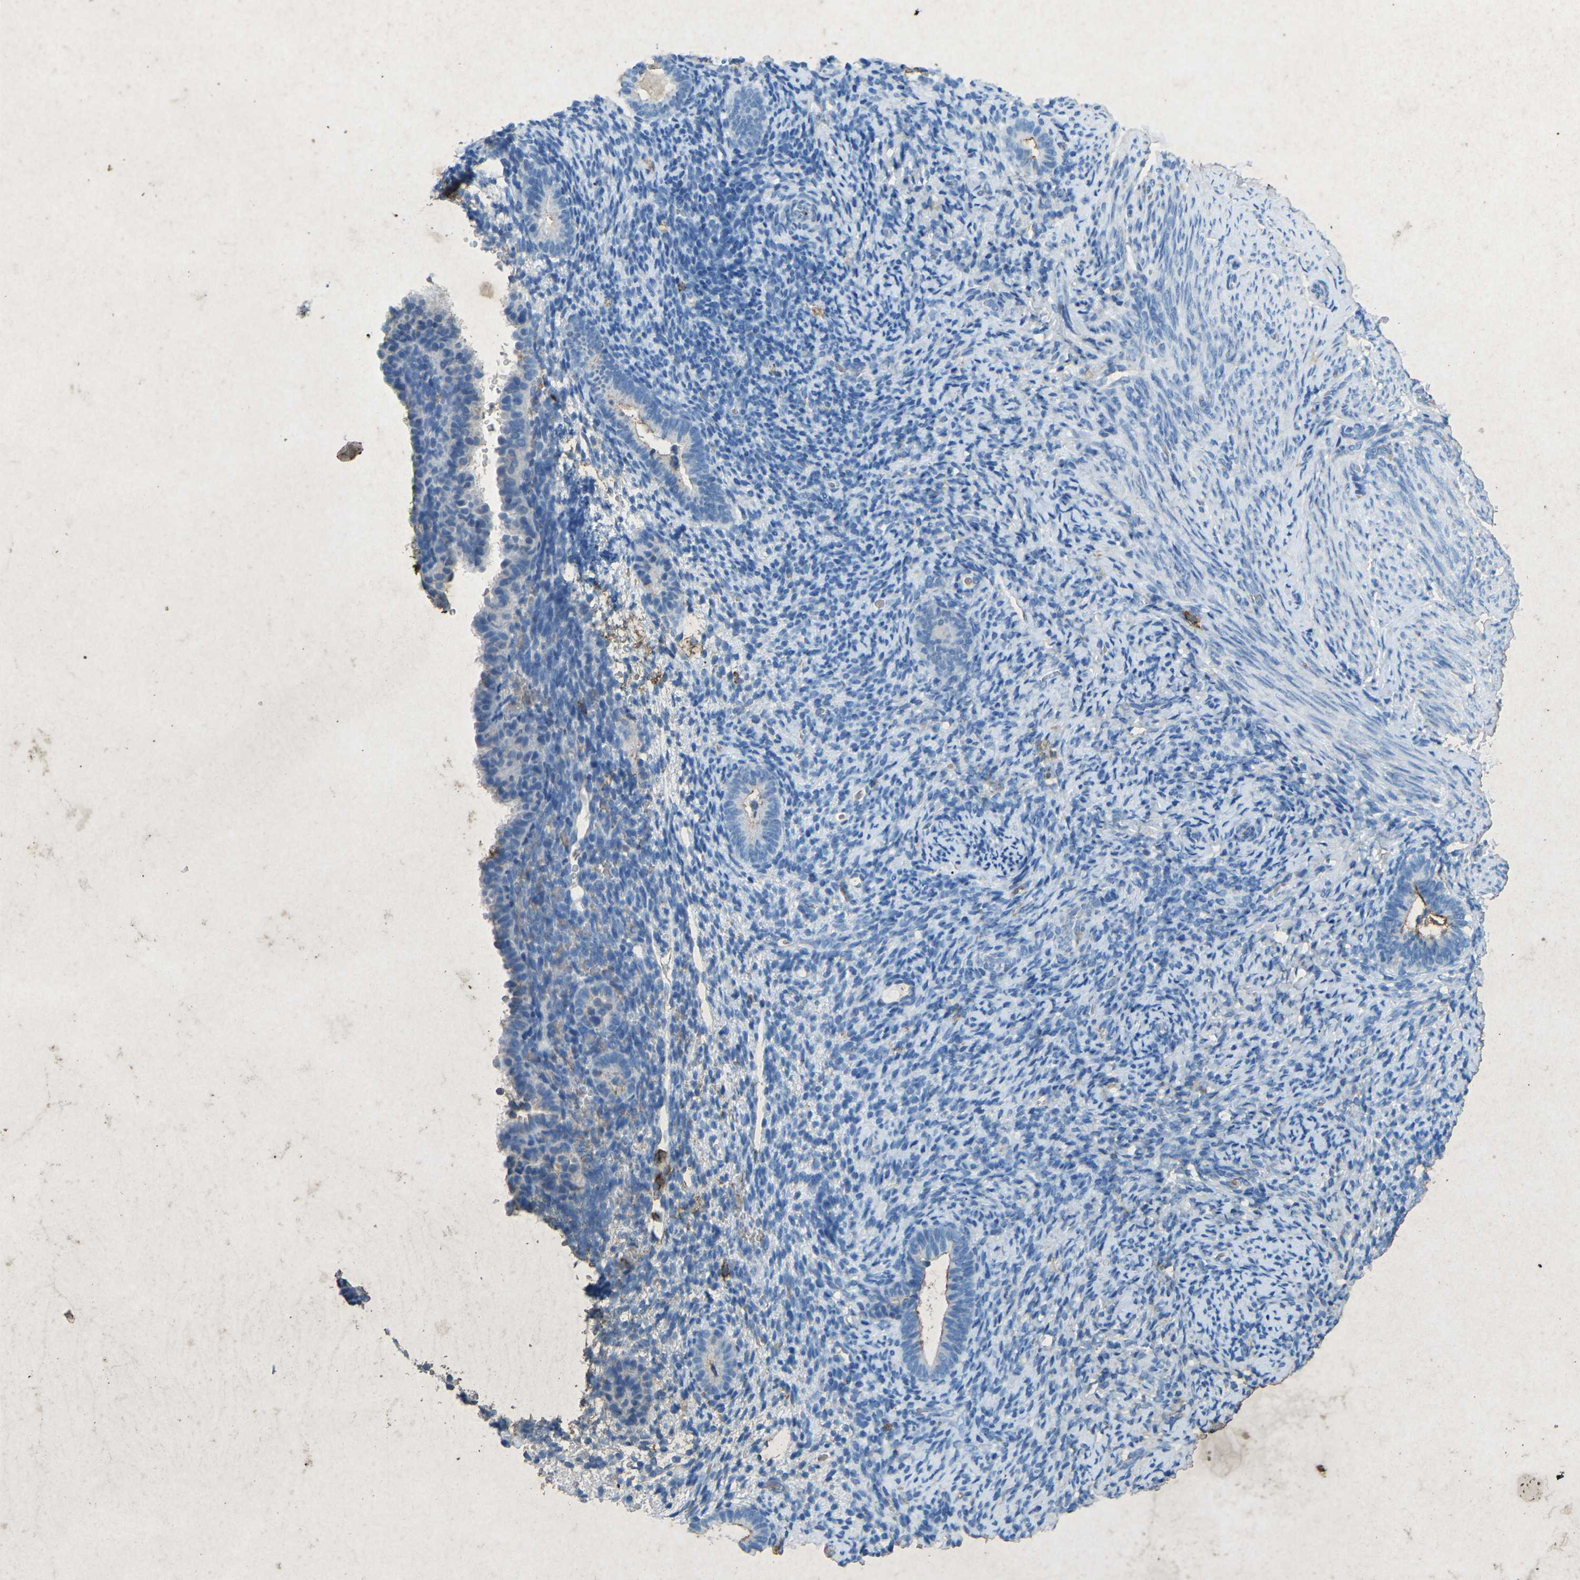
{"staining": {"intensity": "moderate", "quantity": "25%-75%", "location": "cytoplasmic/membranous"}, "tissue": "endometrium", "cell_type": "Cells in endometrial stroma", "image_type": "normal", "snomed": [{"axis": "morphology", "description": "Normal tissue, NOS"}, {"axis": "topography", "description": "Endometrium"}], "caption": "Immunohistochemistry of unremarkable human endometrium reveals medium levels of moderate cytoplasmic/membranous expression in about 25%-75% of cells in endometrial stroma.", "gene": "CTAGE1", "patient": {"sex": "female", "age": 51}}